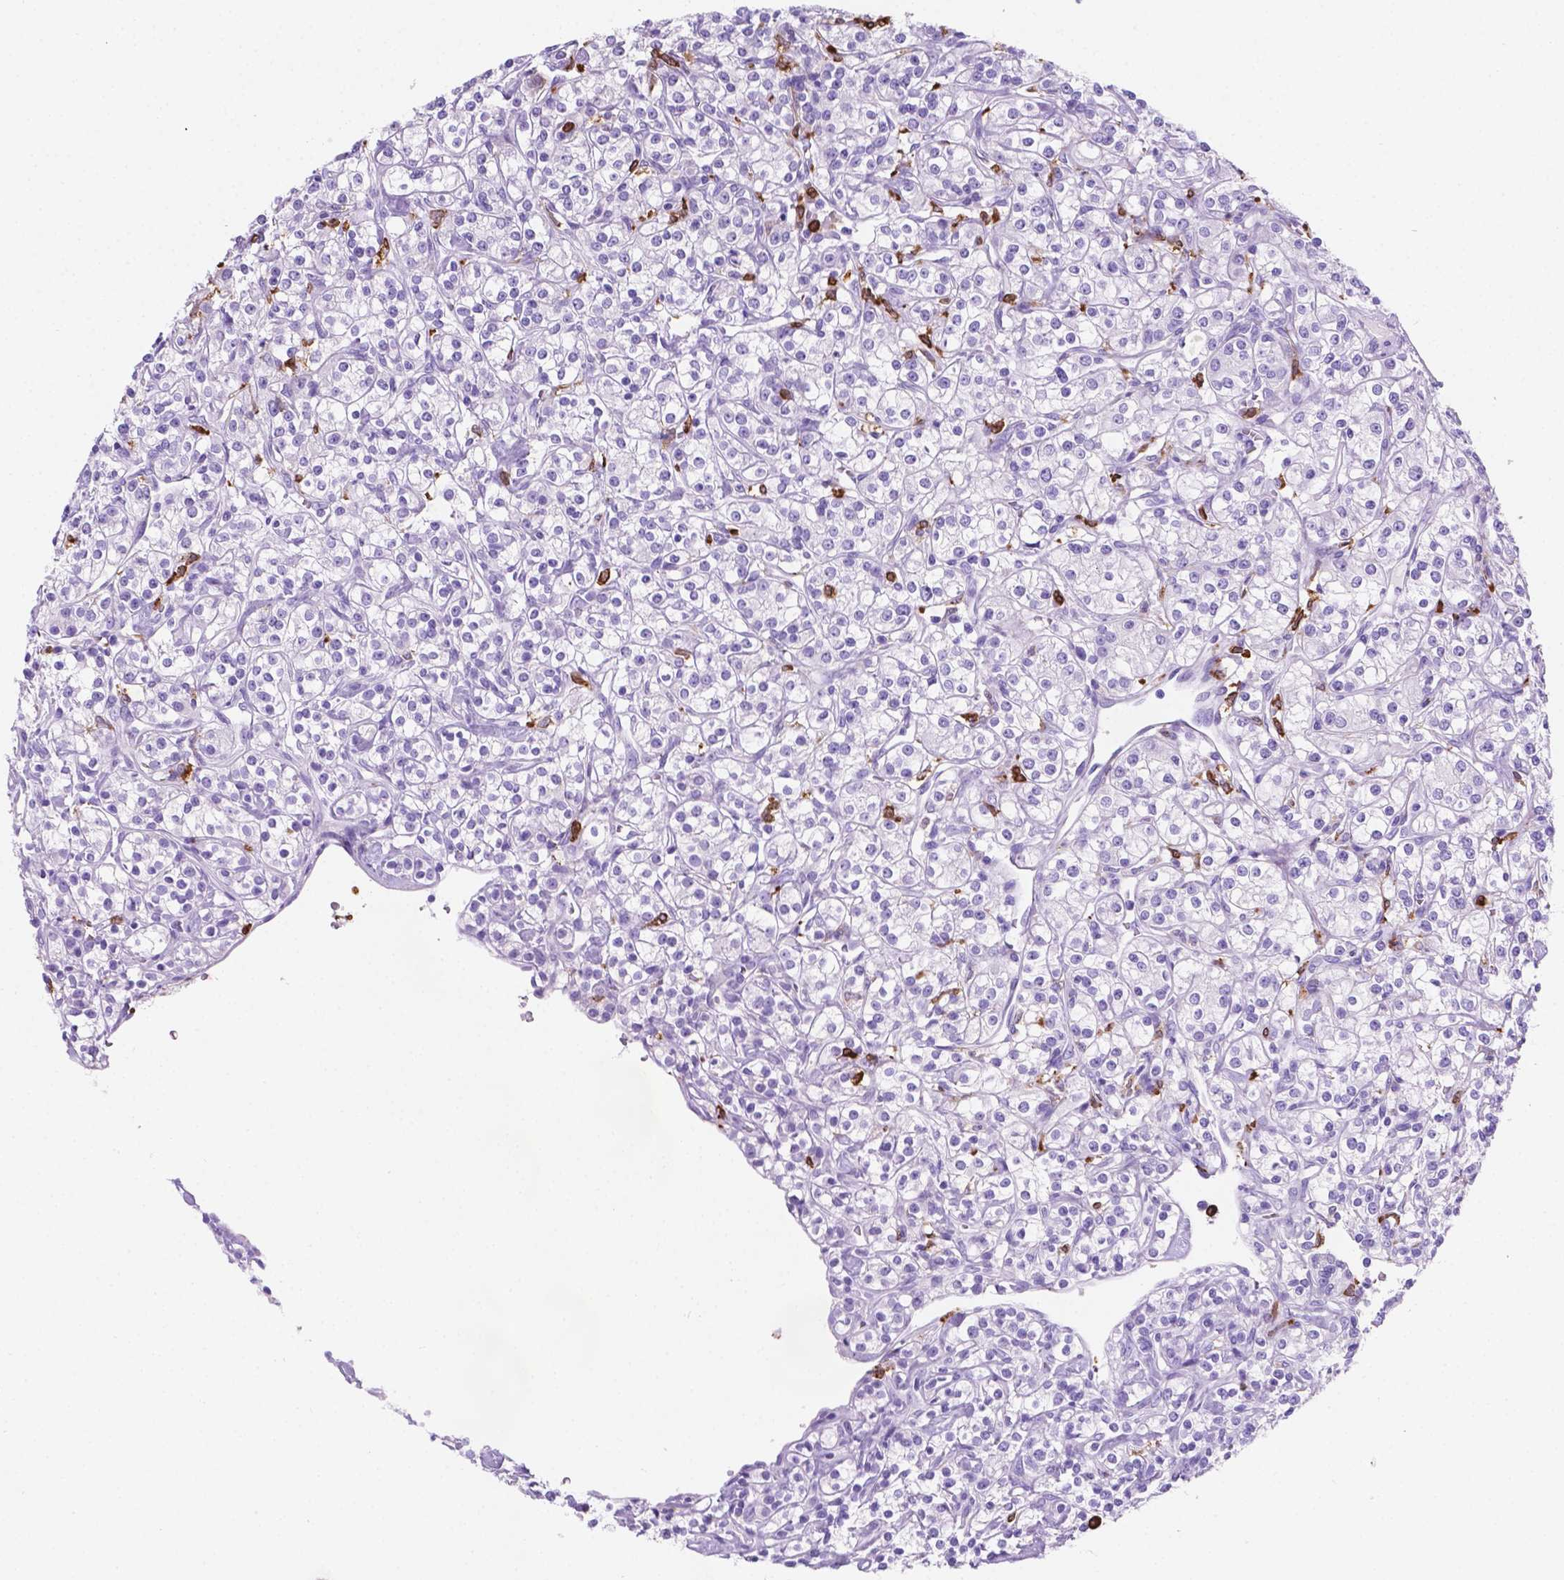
{"staining": {"intensity": "negative", "quantity": "none", "location": "none"}, "tissue": "renal cancer", "cell_type": "Tumor cells", "image_type": "cancer", "snomed": [{"axis": "morphology", "description": "Adenocarcinoma, NOS"}, {"axis": "topography", "description": "Kidney"}], "caption": "High power microscopy histopathology image of an immunohistochemistry (IHC) micrograph of adenocarcinoma (renal), revealing no significant expression in tumor cells.", "gene": "MACF1", "patient": {"sex": "male", "age": 77}}